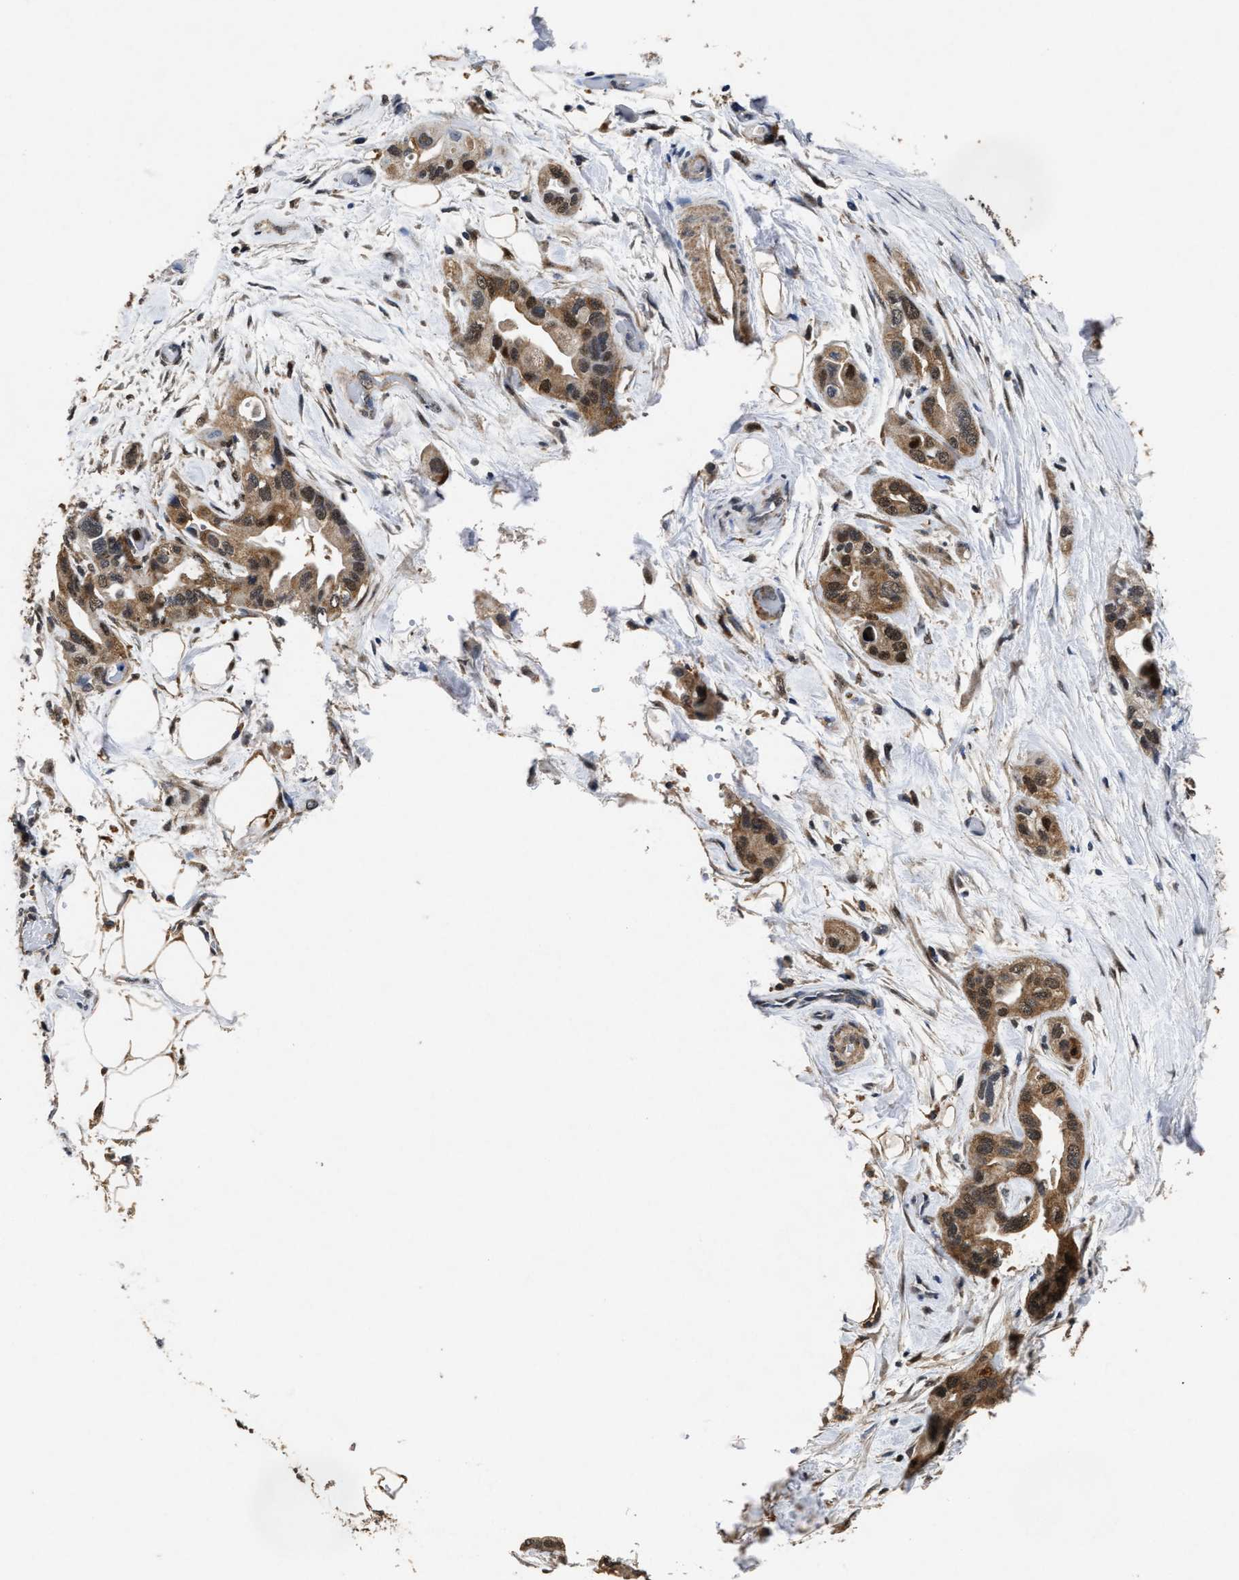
{"staining": {"intensity": "moderate", "quantity": ">75%", "location": "cytoplasmic/membranous,nuclear"}, "tissue": "pancreatic cancer", "cell_type": "Tumor cells", "image_type": "cancer", "snomed": [{"axis": "morphology", "description": "Adenocarcinoma, NOS"}, {"axis": "topography", "description": "Pancreas"}], "caption": "Immunohistochemistry (IHC) photomicrograph of neoplastic tissue: pancreatic adenocarcinoma stained using immunohistochemistry reveals medium levels of moderate protein expression localized specifically in the cytoplasmic/membranous and nuclear of tumor cells, appearing as a cytoplasmic/membranous and nuclear brown color.", "gene": "ACAT2", "patient": {"sex": "female", "age": 77}}